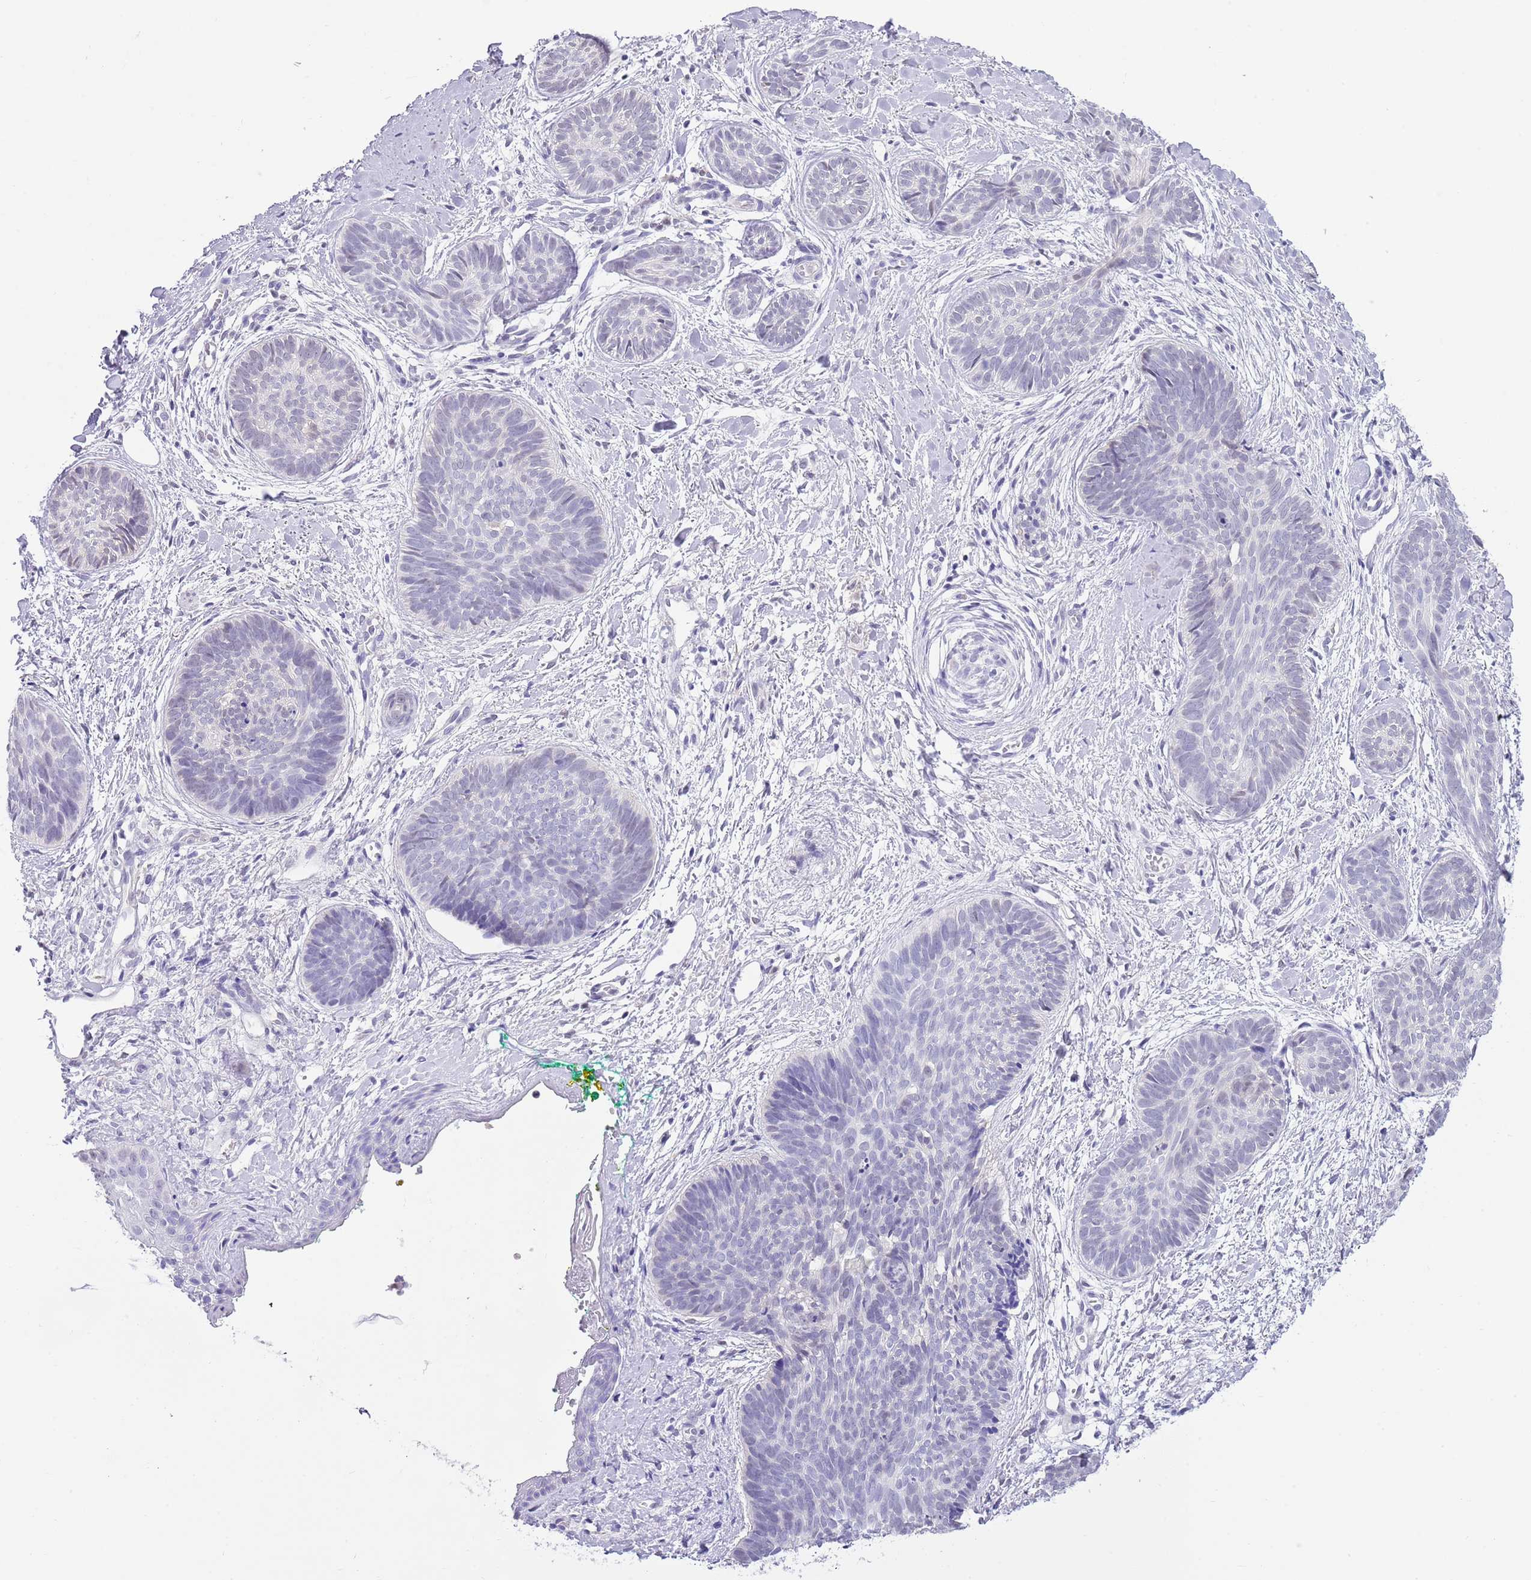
{"staining": {"intensity": "negative", "quantity": "none", "location": "none"}, "tissue": "skin cancer", "cell_type": "Tumor cells", "image_type": "cancer", "snomed": [{"axis": "morphology", "description": "Basal cell carcinoma"}, {"axis": "topography", "description": "Skin"}], "caption": "Tumor cells are negative for brown protein staining in skin basal cell carcinoma.", "gene": "PPP1R17", "patient": {"sex": "female", "age": 81}}